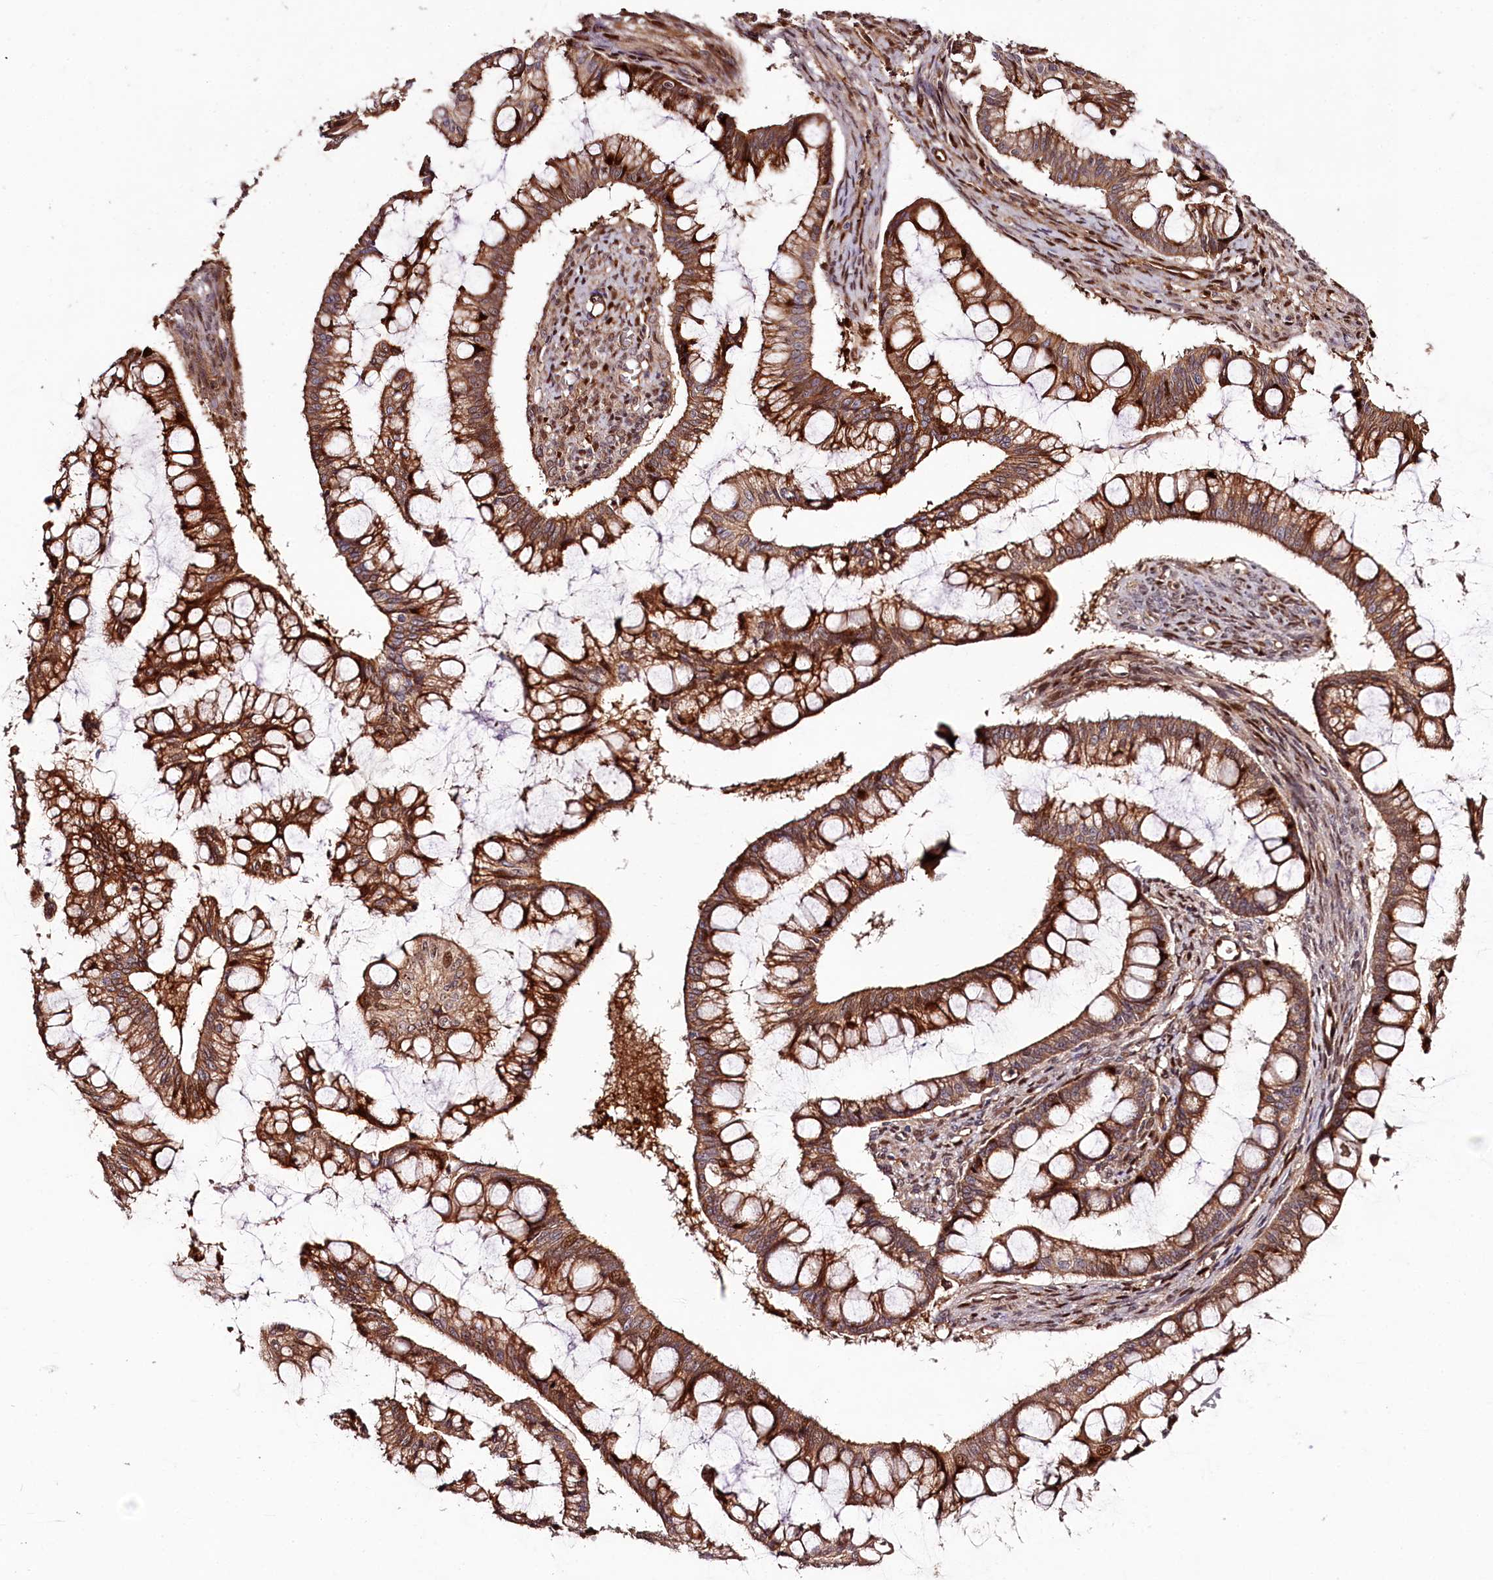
{"staining": {"intensity": "strong", "quantity": ">75%", "location": "cytoplasmic/membranous"}, "tissue": "ovarian cancer", "cell_type": "Tumor cells", "image_type": "cancer", "snomed": [{"axis": "morphology", "description": "Cystadenocarcinoma, mucinous, NOS"}, {"axis": "topography", "description": "Ovary"}], "caption": "Immunohistochemical staining of human ovarian cancer demonstrates high levels of strong cytoplasmic/membranous protein staining in approximately >75% of tumor cells.", "gene": "KIF14", "patient": {"sex": "female", "age": 73}}